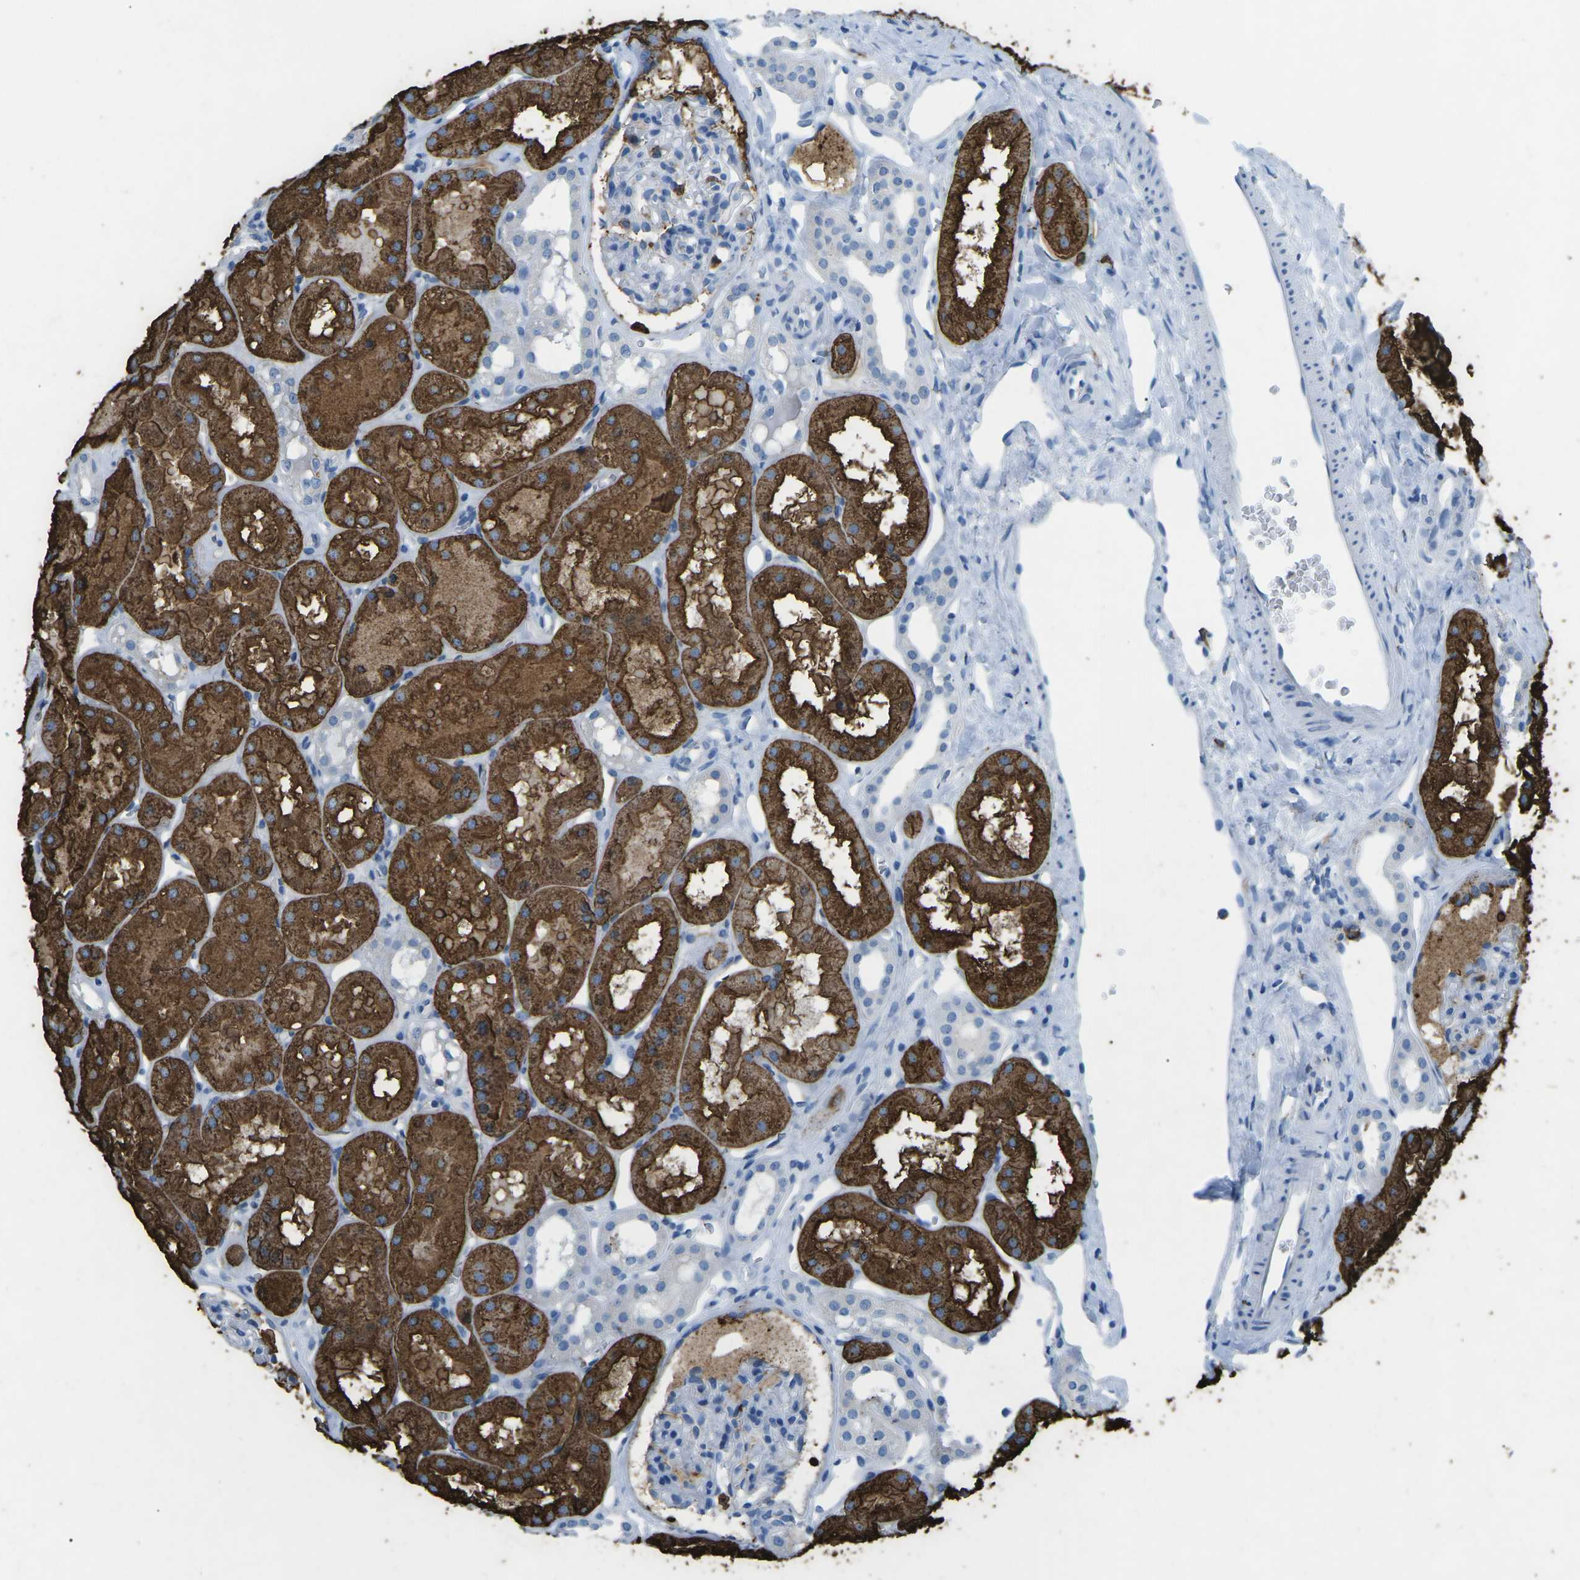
{"staining": {"intensity": "negative", "quantity": "none", "location": "none"}, "tissue": "kidney", "cell_type": "Cells in glomeruli", "image_type": "normal", "snomed": [{"axis": "morphology", "description": "Normal tissue, NOS"}, {"axis": "topography", "description": "Kidney"}, {"axis": "topography", "description": "Urinary bladder"}], "caption": "This histopathology image is of benign kidney stained with immunohistochemistry (IHC) to label a protein in brown with the nuclei are counter-stained blue. There is no staining in cells in glomeruli. The staining is performed using DAB brown chromogen with nuclei counter-stained in using hematoxylin.", "gene": "CTAGE1", "patient": {"sex": "male", "age": 16}}